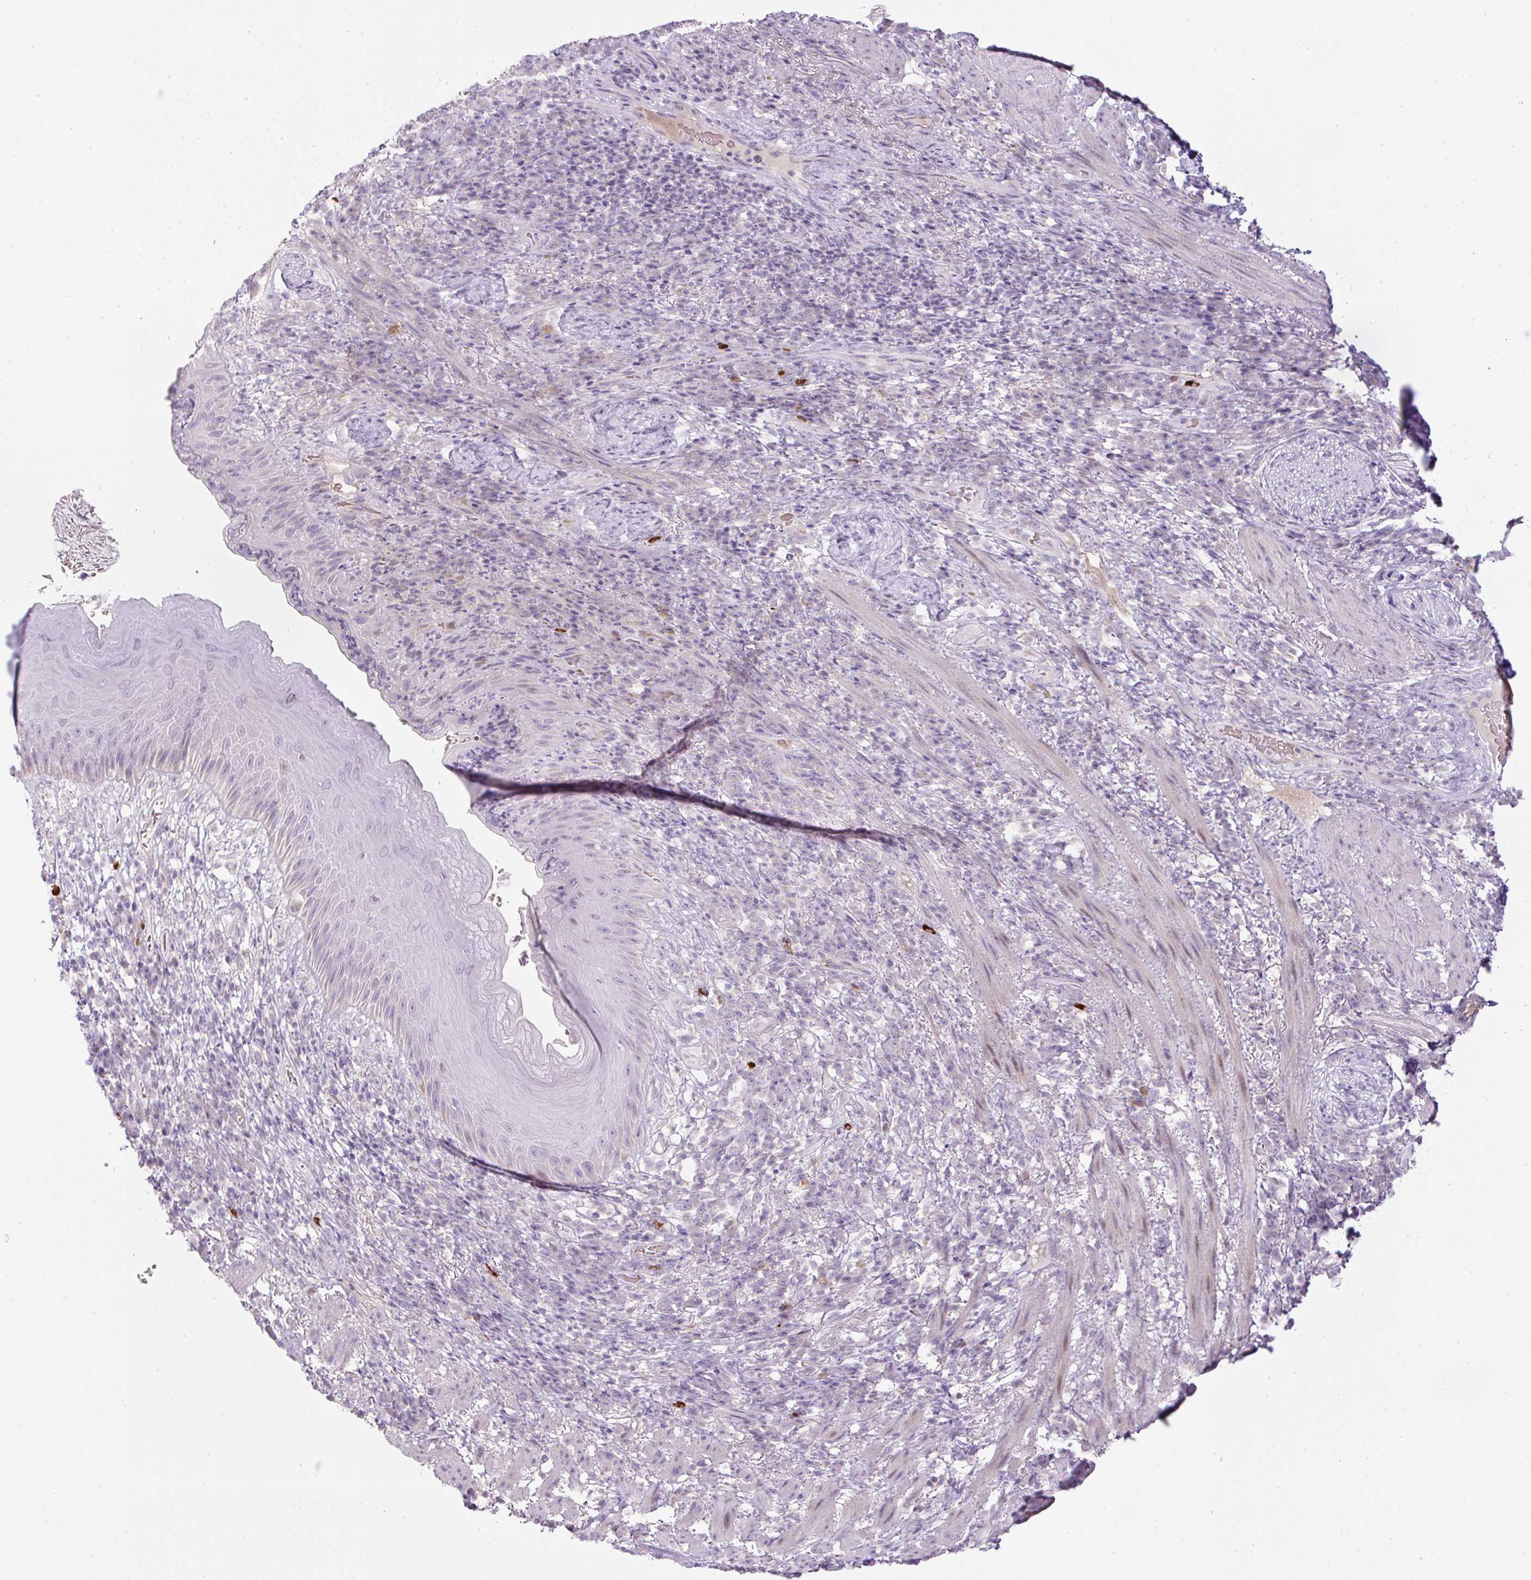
{"staining": {"intensity": "negative", "quantity": "none", "location": "none"}, "tissue": "skin", "cell_type": "Epidermal cells", "image_type": "normal", "snomed": [{"axis": "morphology", "description": "Normal tissue, NOS"}, {"axis": "topography", "description": "Anal"}], "caption": "This is a image of IHC staining of unremarkable skin, which shows no staining in epidermal cells. (Stains: DAB immunohistochemistry with hematoxylin counter stain, Microscopy: brightfield microscopy at high magnification).", "gene": "FGFBP3", "patient": {"sex": "male", "age": 78}}